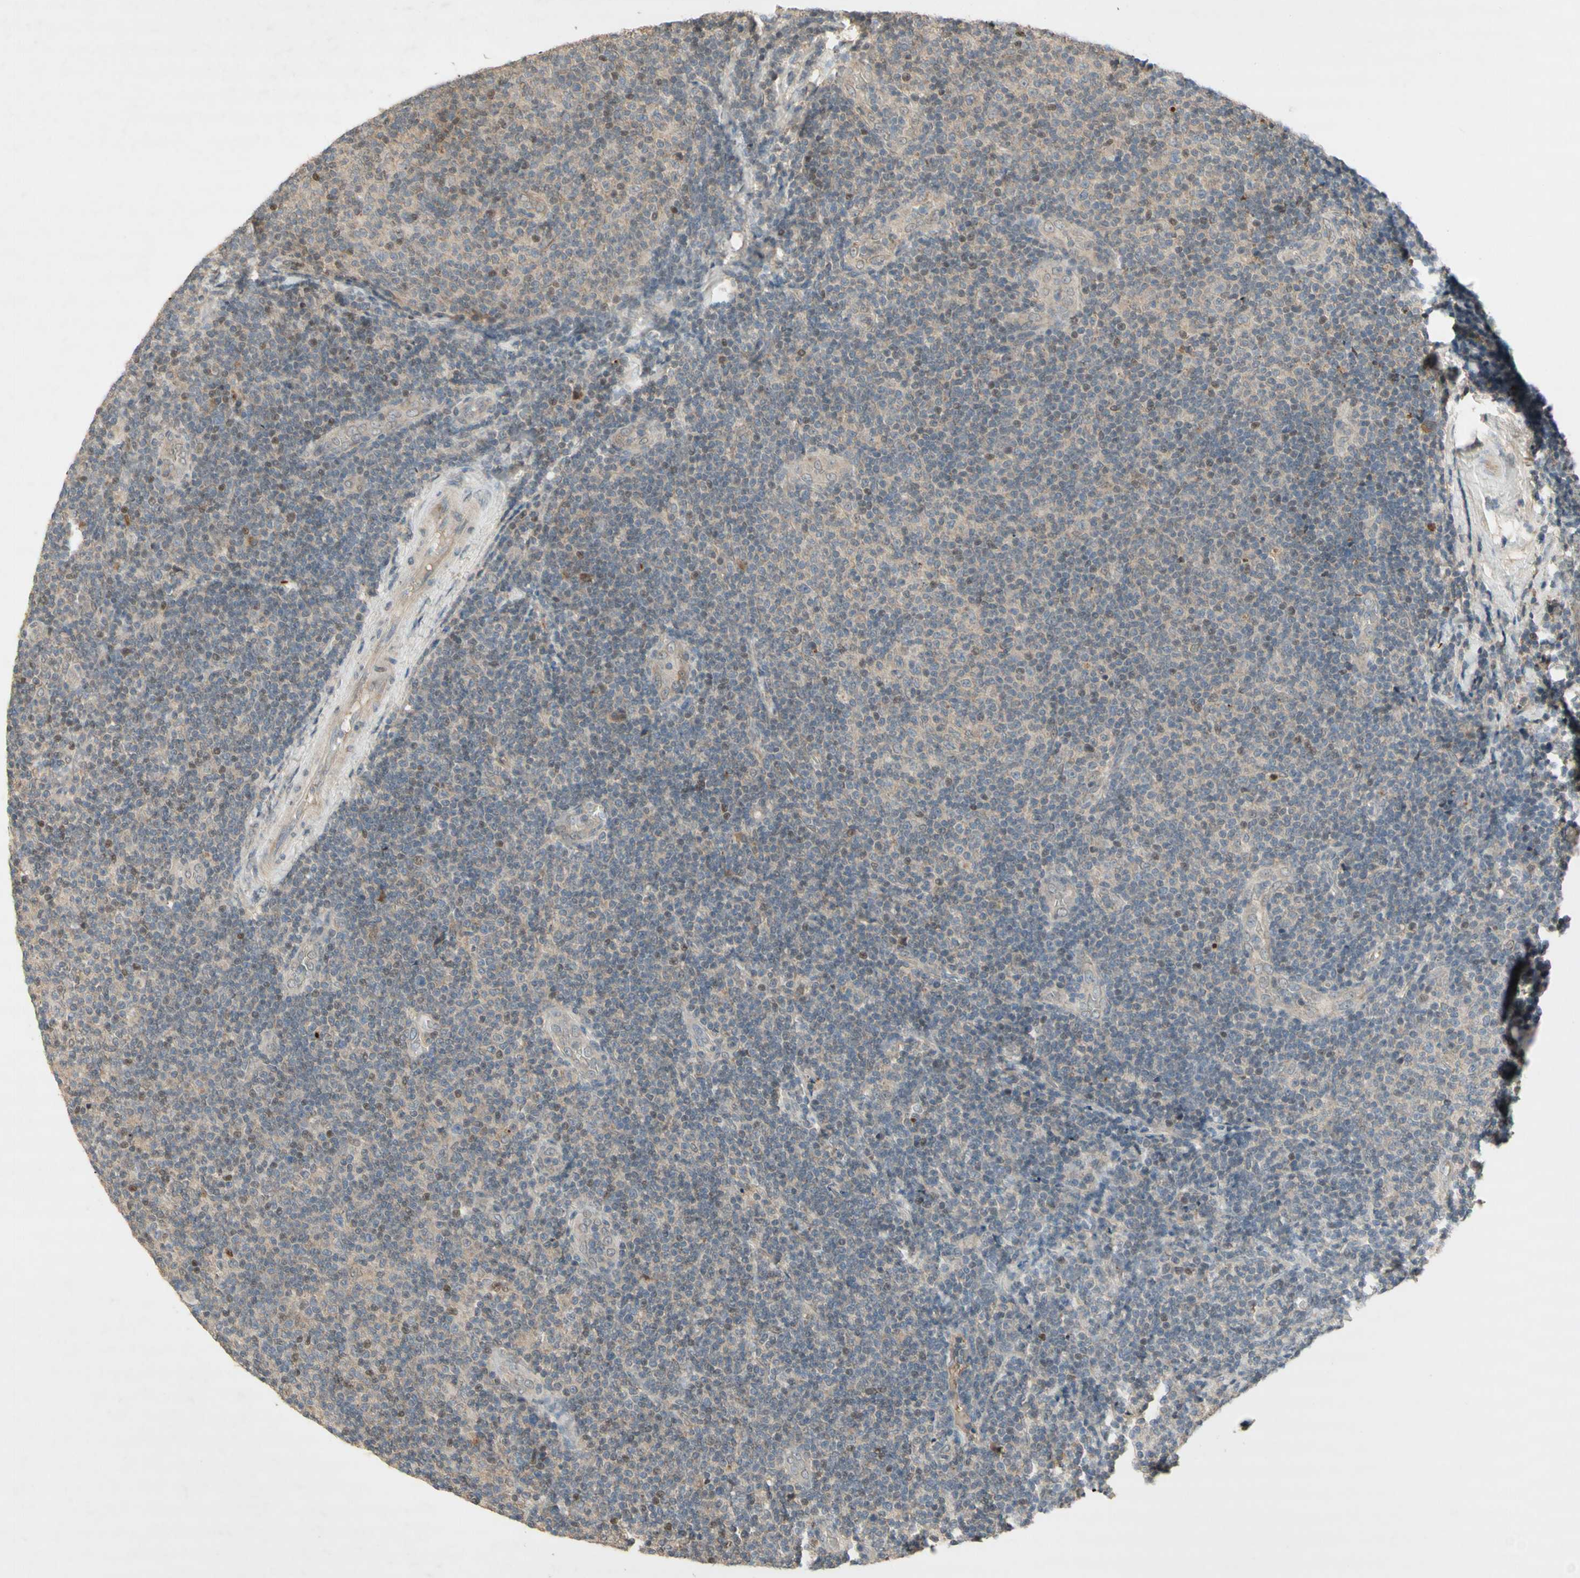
{"staining": {"intensity": "weak", "quantity": "<25%", "location": "cytoplasmic/membranous"}, "tissue": "lymphoma", "cell_type": "Tumor cells", "image_type": "cancer", "snomed": [{"axis": "morphology", "description": "Malignant lymphoma, non-Hodgkin's type, Low grade"}, {"axis": "topography", "description": "Lymph node"}], "caption": "Immunohistochemical staining of human low-grade malignant lymphoma, non-Hodgkin's type reveals no significant positivity in tumor cells. (Immunohistochemistry, brightfield microscopy, high magnification).", "gene": "NRG4", "patient": {"sex": "male", "age": 83}}